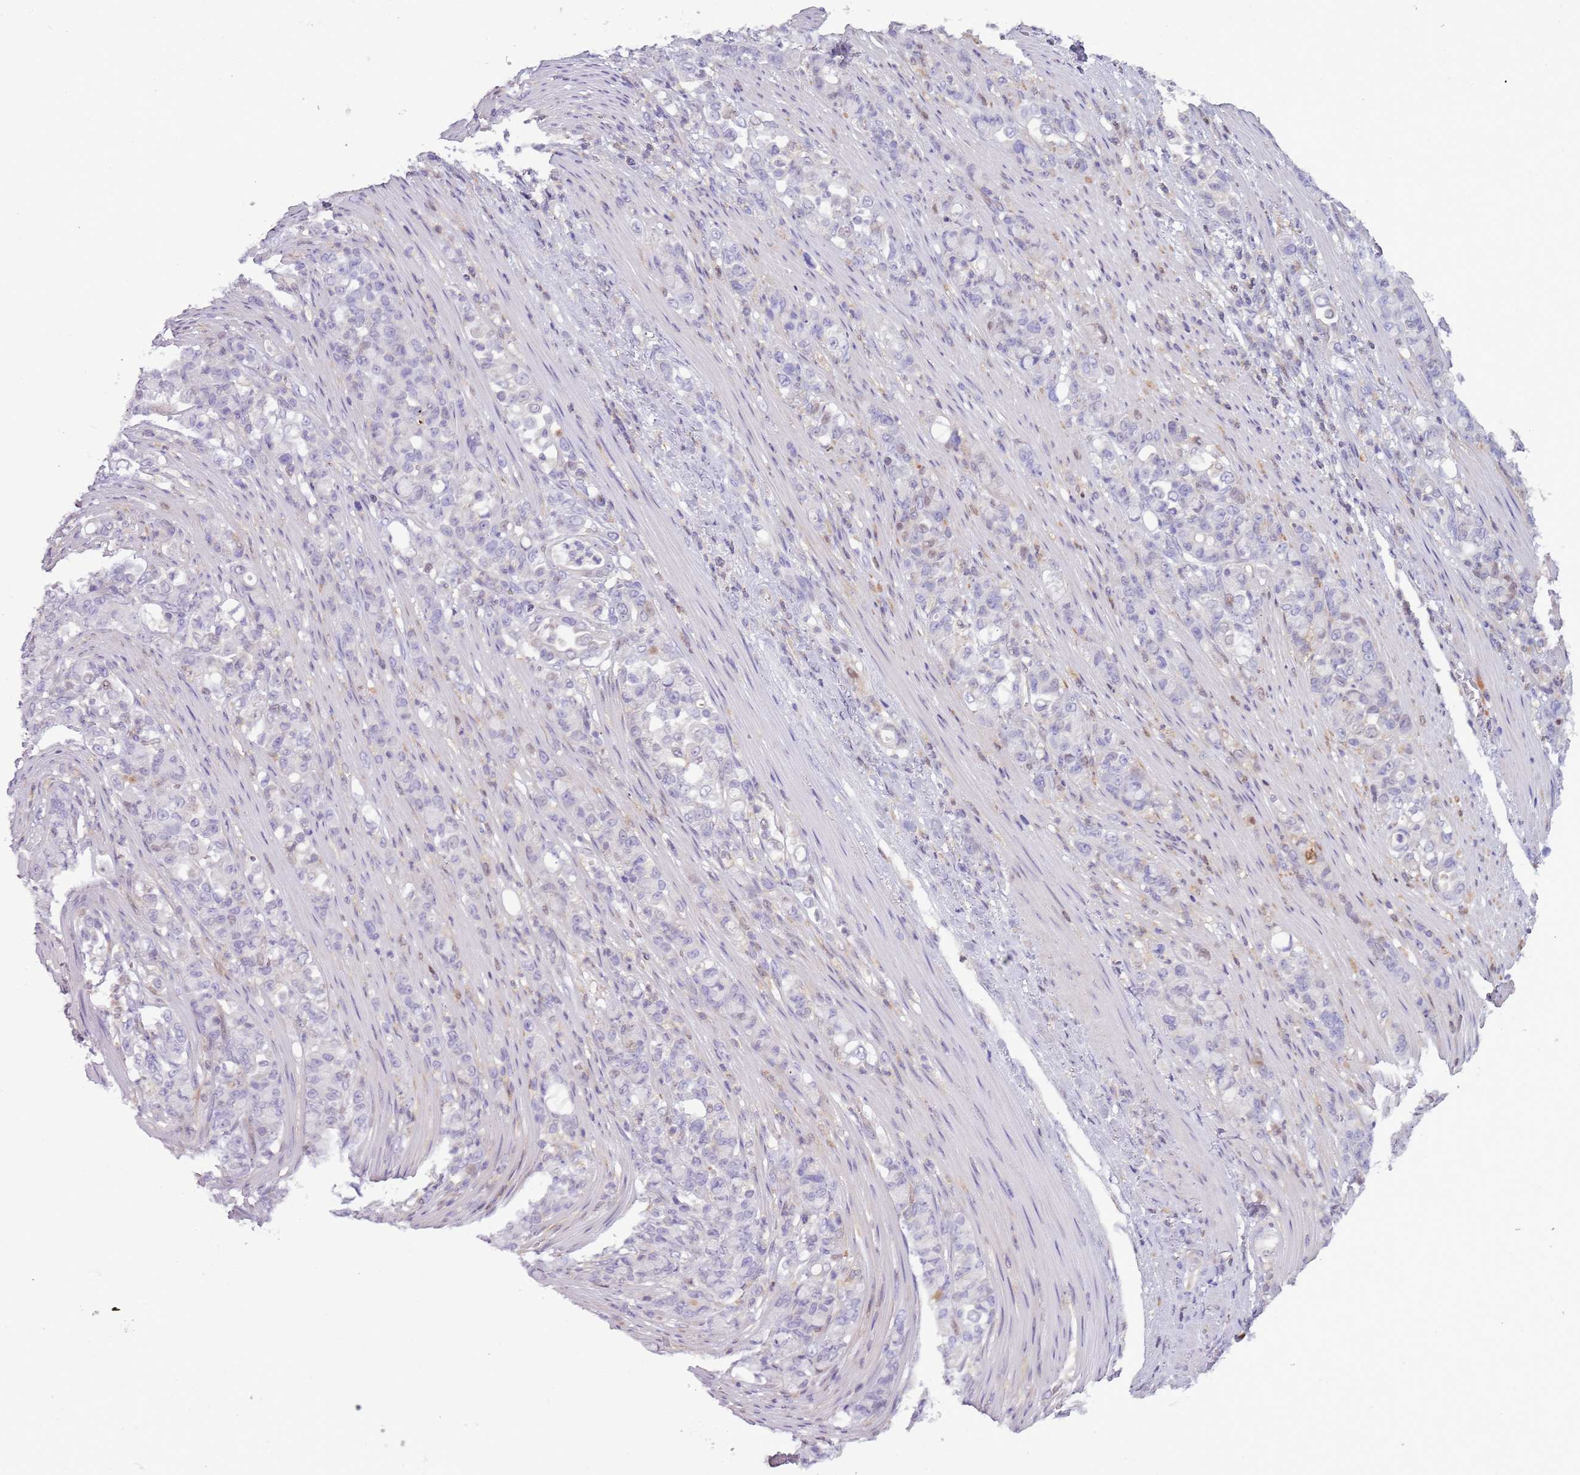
{"staining": {"intensity": "negative", "quantity": "none", "location": "none"}, "tissue": "stomach cancer", "cell_type": "Tumor cells", "image_type": "cancer", "snomed": [{"axis": "morphology", "description": "Normal tissue, NOS"}, {"axis": "morphology", "description": "Adenocarcinoma, NOS"}, {"axis": "topography", "description": "Stomach"}], "caption": "The immunohistochemistry photomicrograph has no significant expression in tumor cells of stomach adenocarcinoma tissue.", "gene": "NBPF6", "patient": {"sex": "female", "age": 79}}